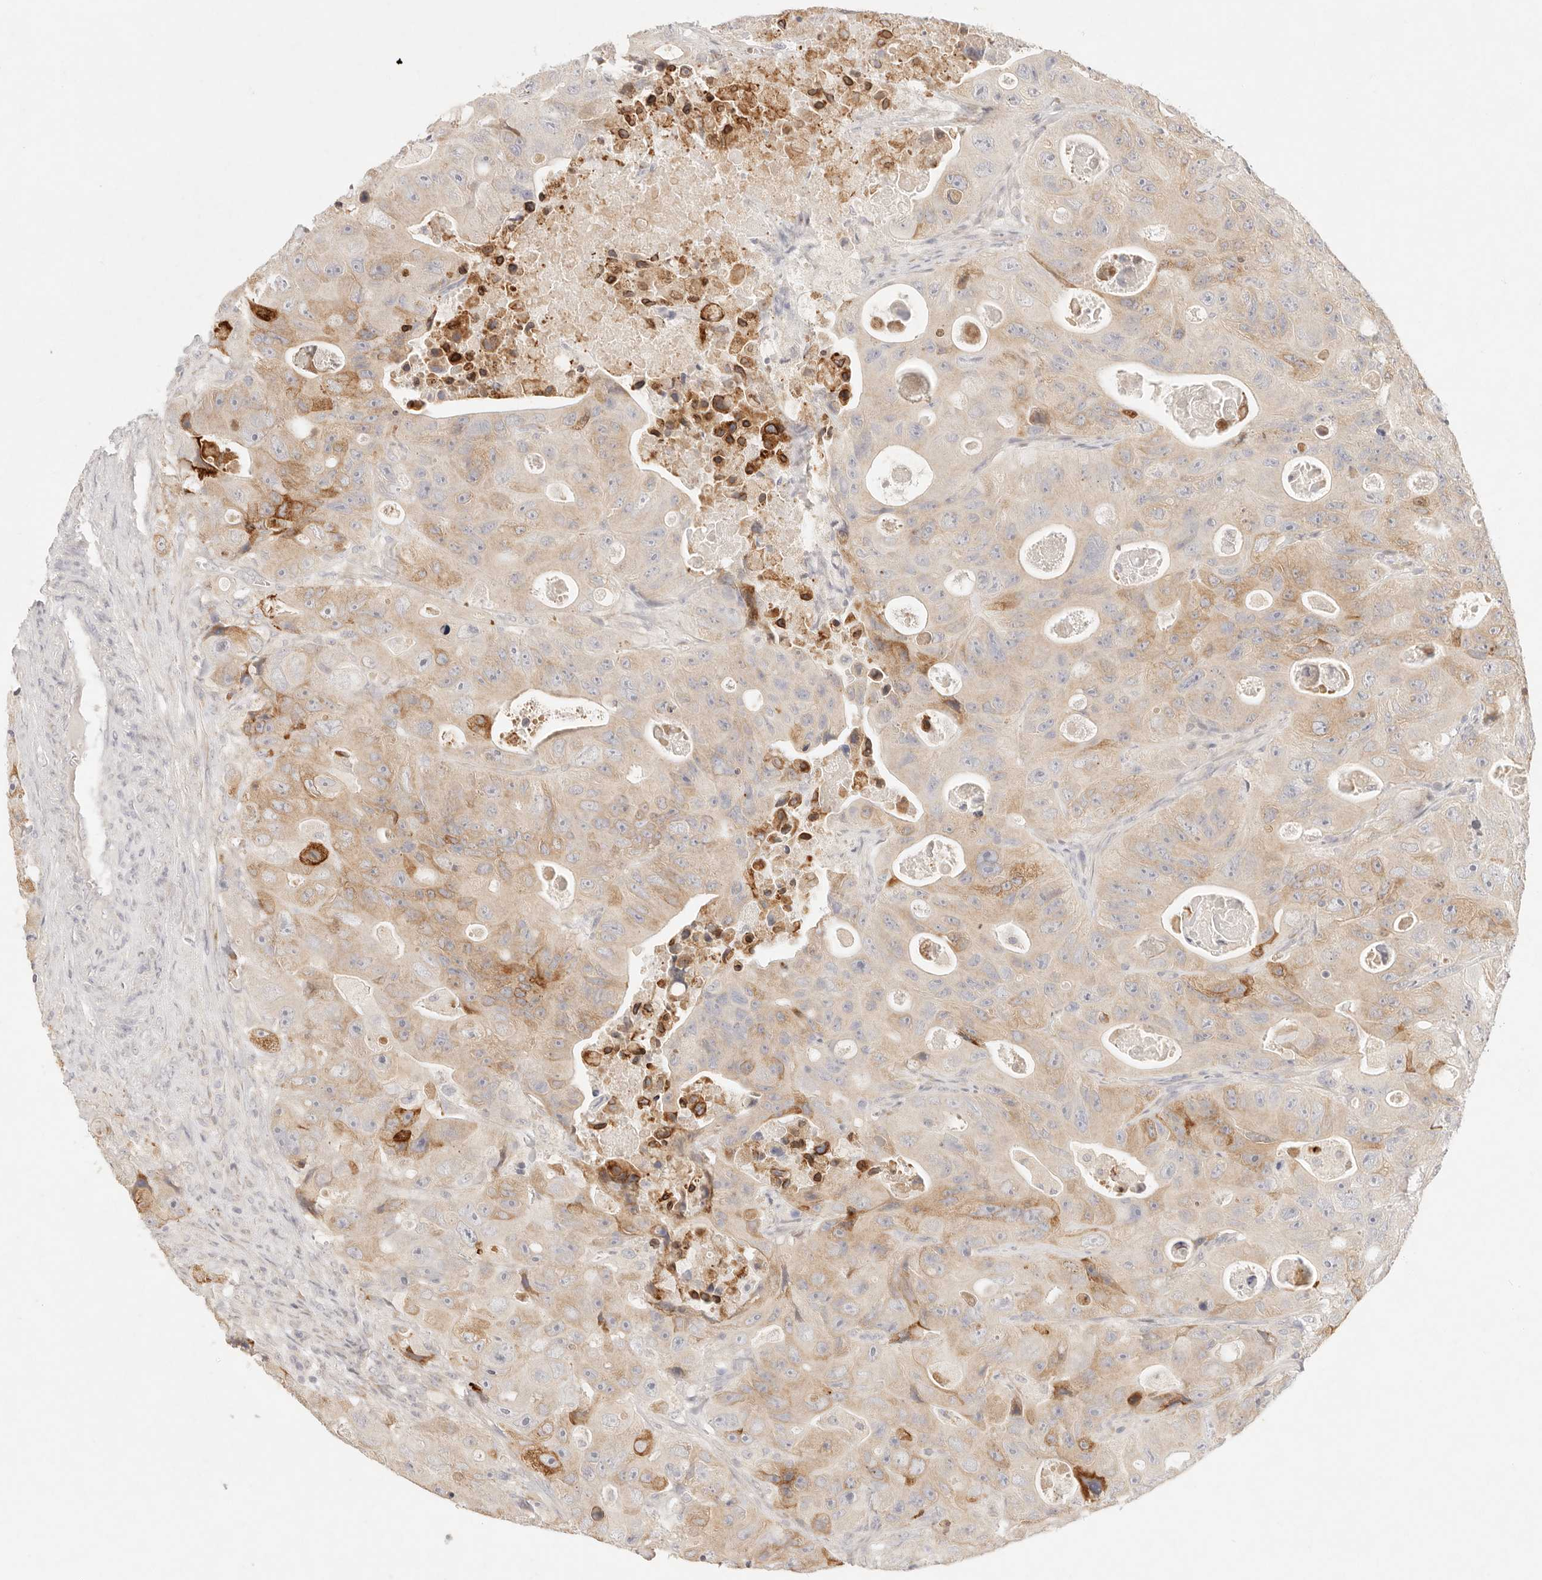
{"staining": {"intensity": "moderate", "quantity": "<25%", "location": "cytoplasmic/membranous"}, "tissue": "colorectal cancer", "cell_type": "Tumor cells", "image_type": "cancer", "snomed": [{"axis": "morphology", "description": "Adenocarcinoma, NOS"}, {"axis": "topography", "description": "Colon"}], "caption": "Protein expression analysis of colorectal adenocarcinoma reveals moderate cytoplasmic/membranous expression in about <25% of tumor cells. The staining was performed using DAB to visualize the protein expression in brown, while the nuclei were stained in blue with hematoxylin (Magnification: 20x).", "gene": "GPR156", "patient": {"sex": "female", "age": 46}}